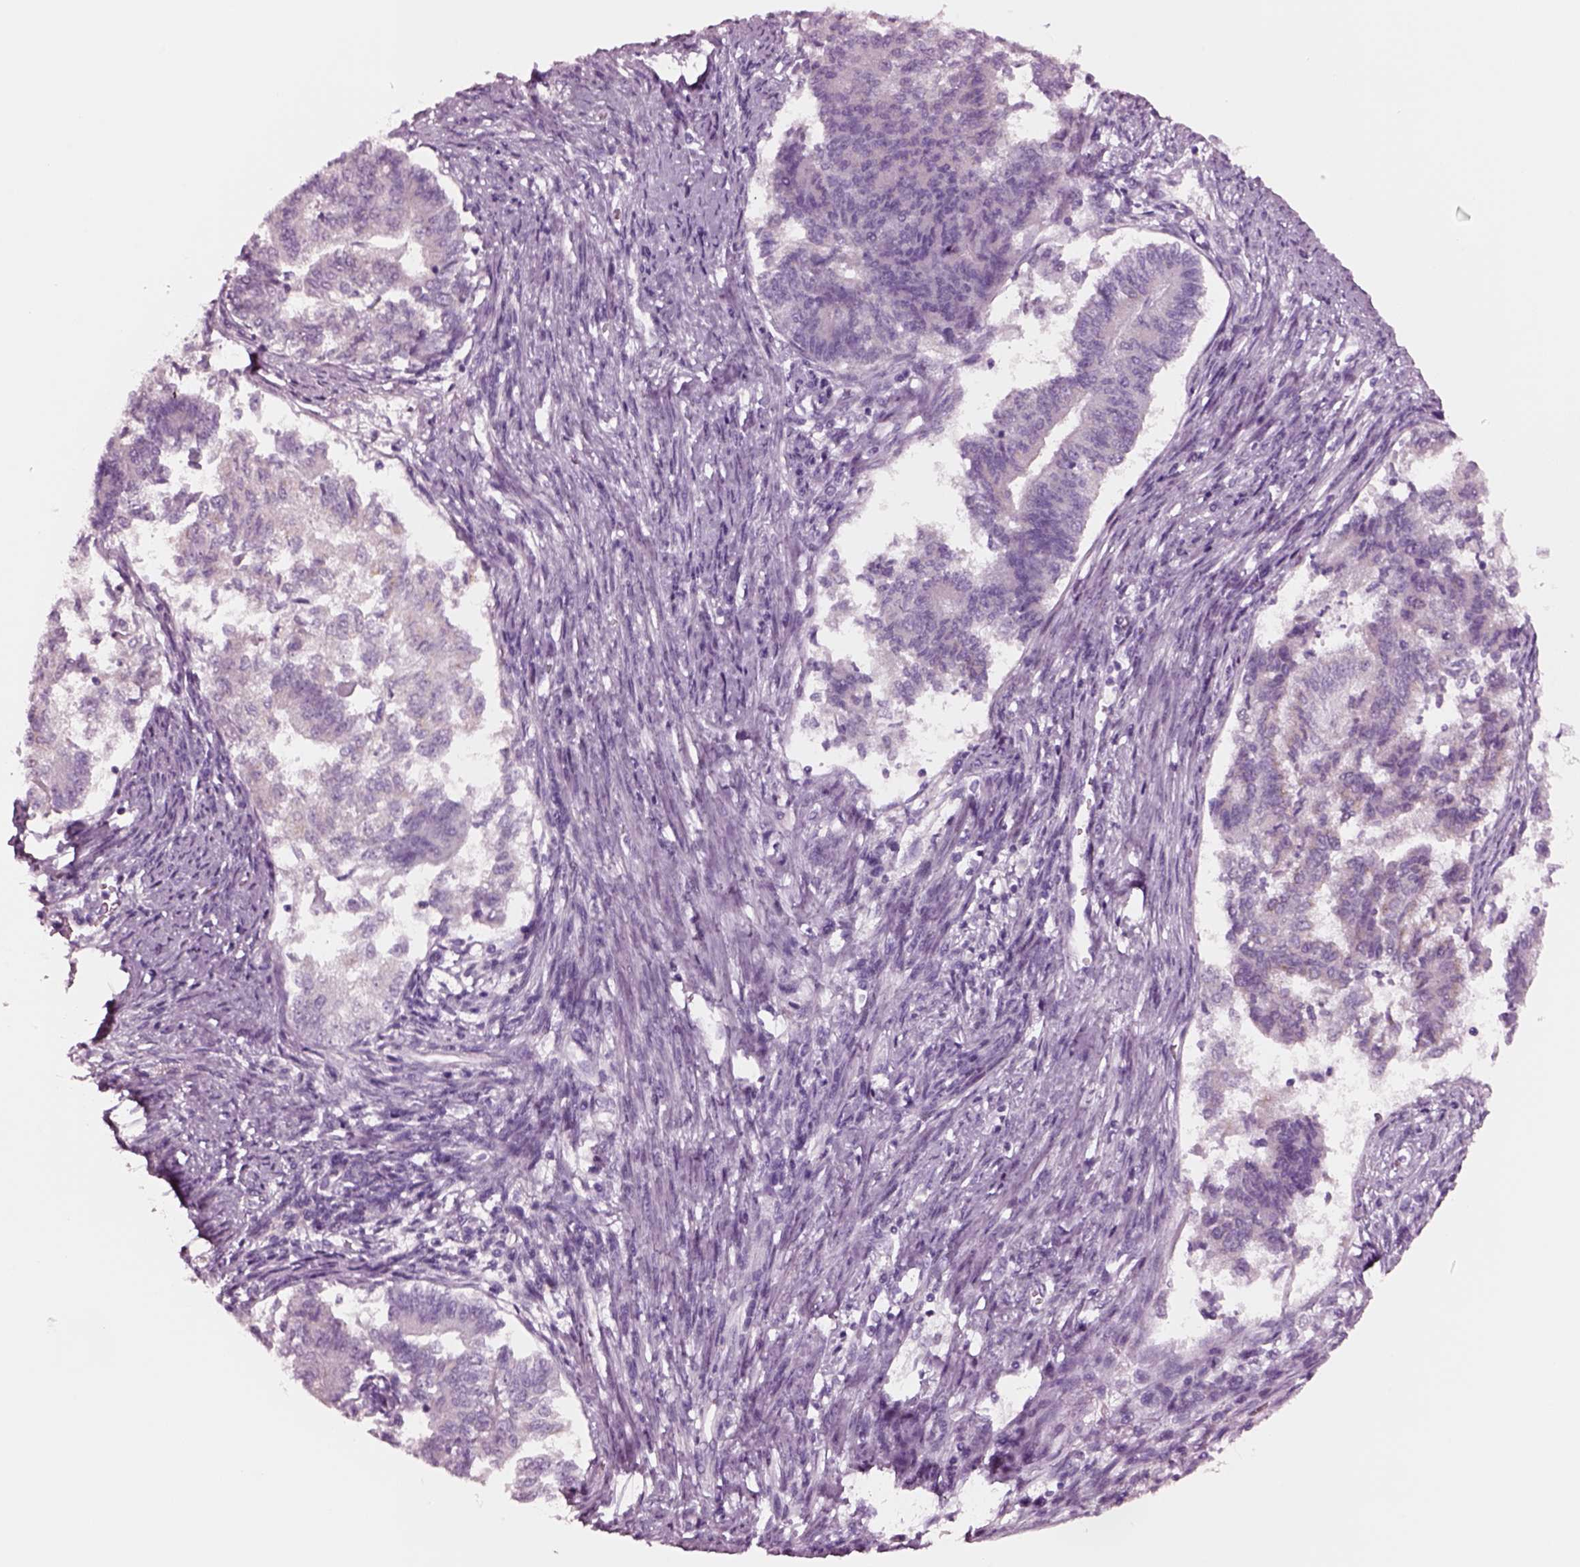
{"staining": {"intensity": "negative", "quantity": "none", "location": "none"}, "tissue": "endometrial cancer", "cell_type": "Tumor cells", "image_type": "cancer", "snomed": [{"axis": "morphology", "description": "Adenocarcinoma, NOS"}, {"axis": "topography", "description": "Endometrium"}], "caption": "This photomicrograph is of endometrial cancer stained with immunohistochemistry to label a protein in brown with the nuclei are counter-stained blue. There is no staining in tumor cells. (Brightfield microscopy of DAB (3,3'-diaminobenzidine) IHC at high magnification).", "gene": "NMRK2", "patient": {"sex": "female", "age": 65}}